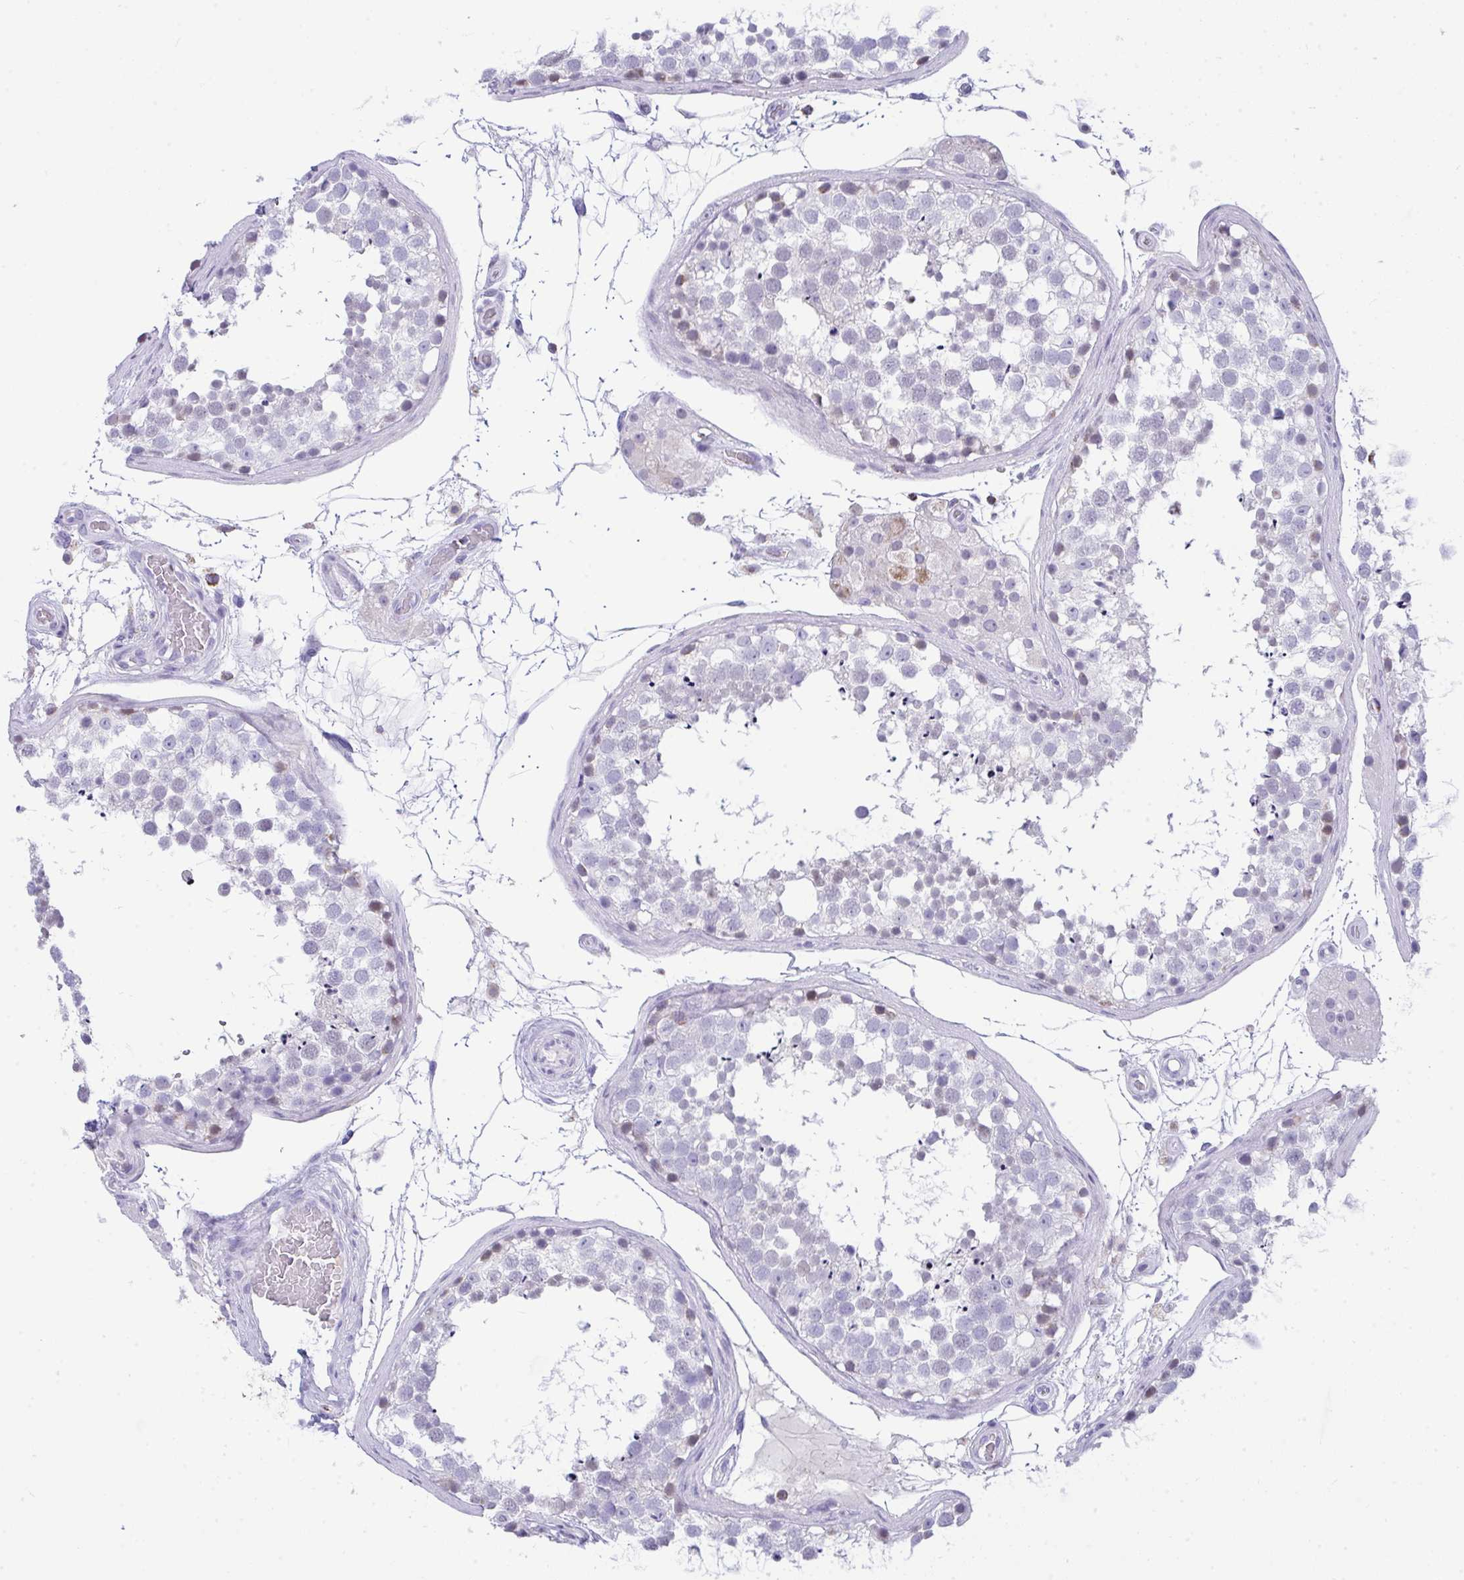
{"staining": {"intensity": "negative", "quantity": "none", "location": "none"}, "tissue": "testis", "cell_type": "Cells in seminiferous ducts", "image_type": "normal", "snomed": [{"axis": "morphology", "description": "Normal tissue, NOS"}, {"axis": "morphology", "description": "Seminoma, NOS"}, {"axis": "topography", "description": "Testis"}], "caption": "Image shows no protein positivity in cells in seminiferous ducts of unremarkable testis. The staining is performed using DAB brown chromogen with nuclei counter-stained in using hematoxylin.", "gene": "PLA2G12B", "patient": {"sex": "male", "age": 65}}